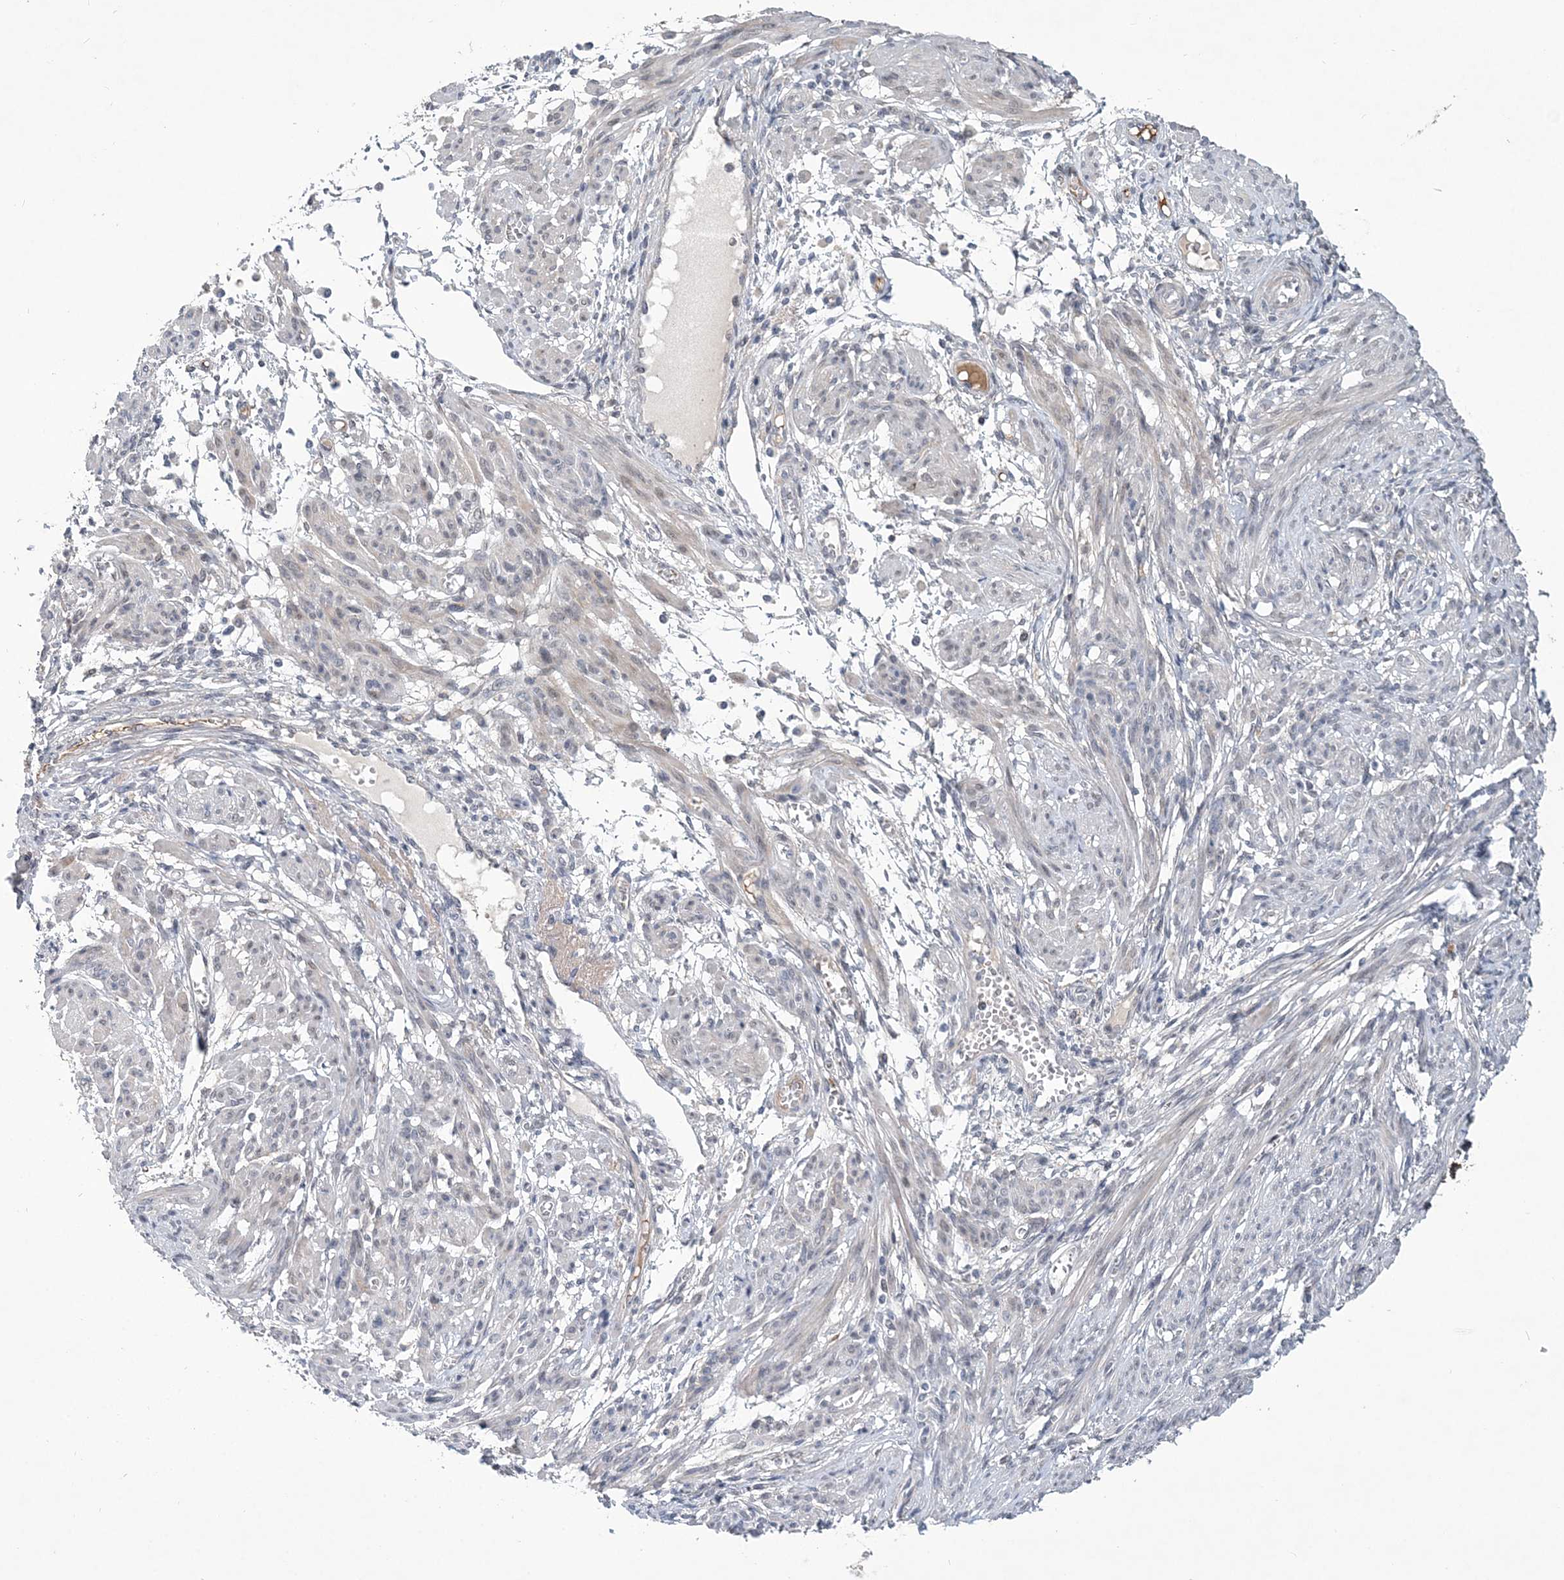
{"staining": {"intensity": "weak", "quantity": ">75%", "location": "cytoplasmic/membranous"}, "tissue": "smooth muscle", "cell_type": "Smooth muscle cells", "image_type": "normal", "snomed": [{"axis": "morphology", "description": "Normal tissue, NOS"}, {"axis": "topography", "description": "Smooth muscle"}], "caption": "Immunohistochemistry (IHC) (DAB (3,3'-diaminobenzidine)) staining of normal human smooth muscle exhibits weak cytoplasmic/membranous protein positivity in about >75% of smooth muscle cells.", "gene": "FAM217A", "patient": {"sex": "female", "age": 39}}